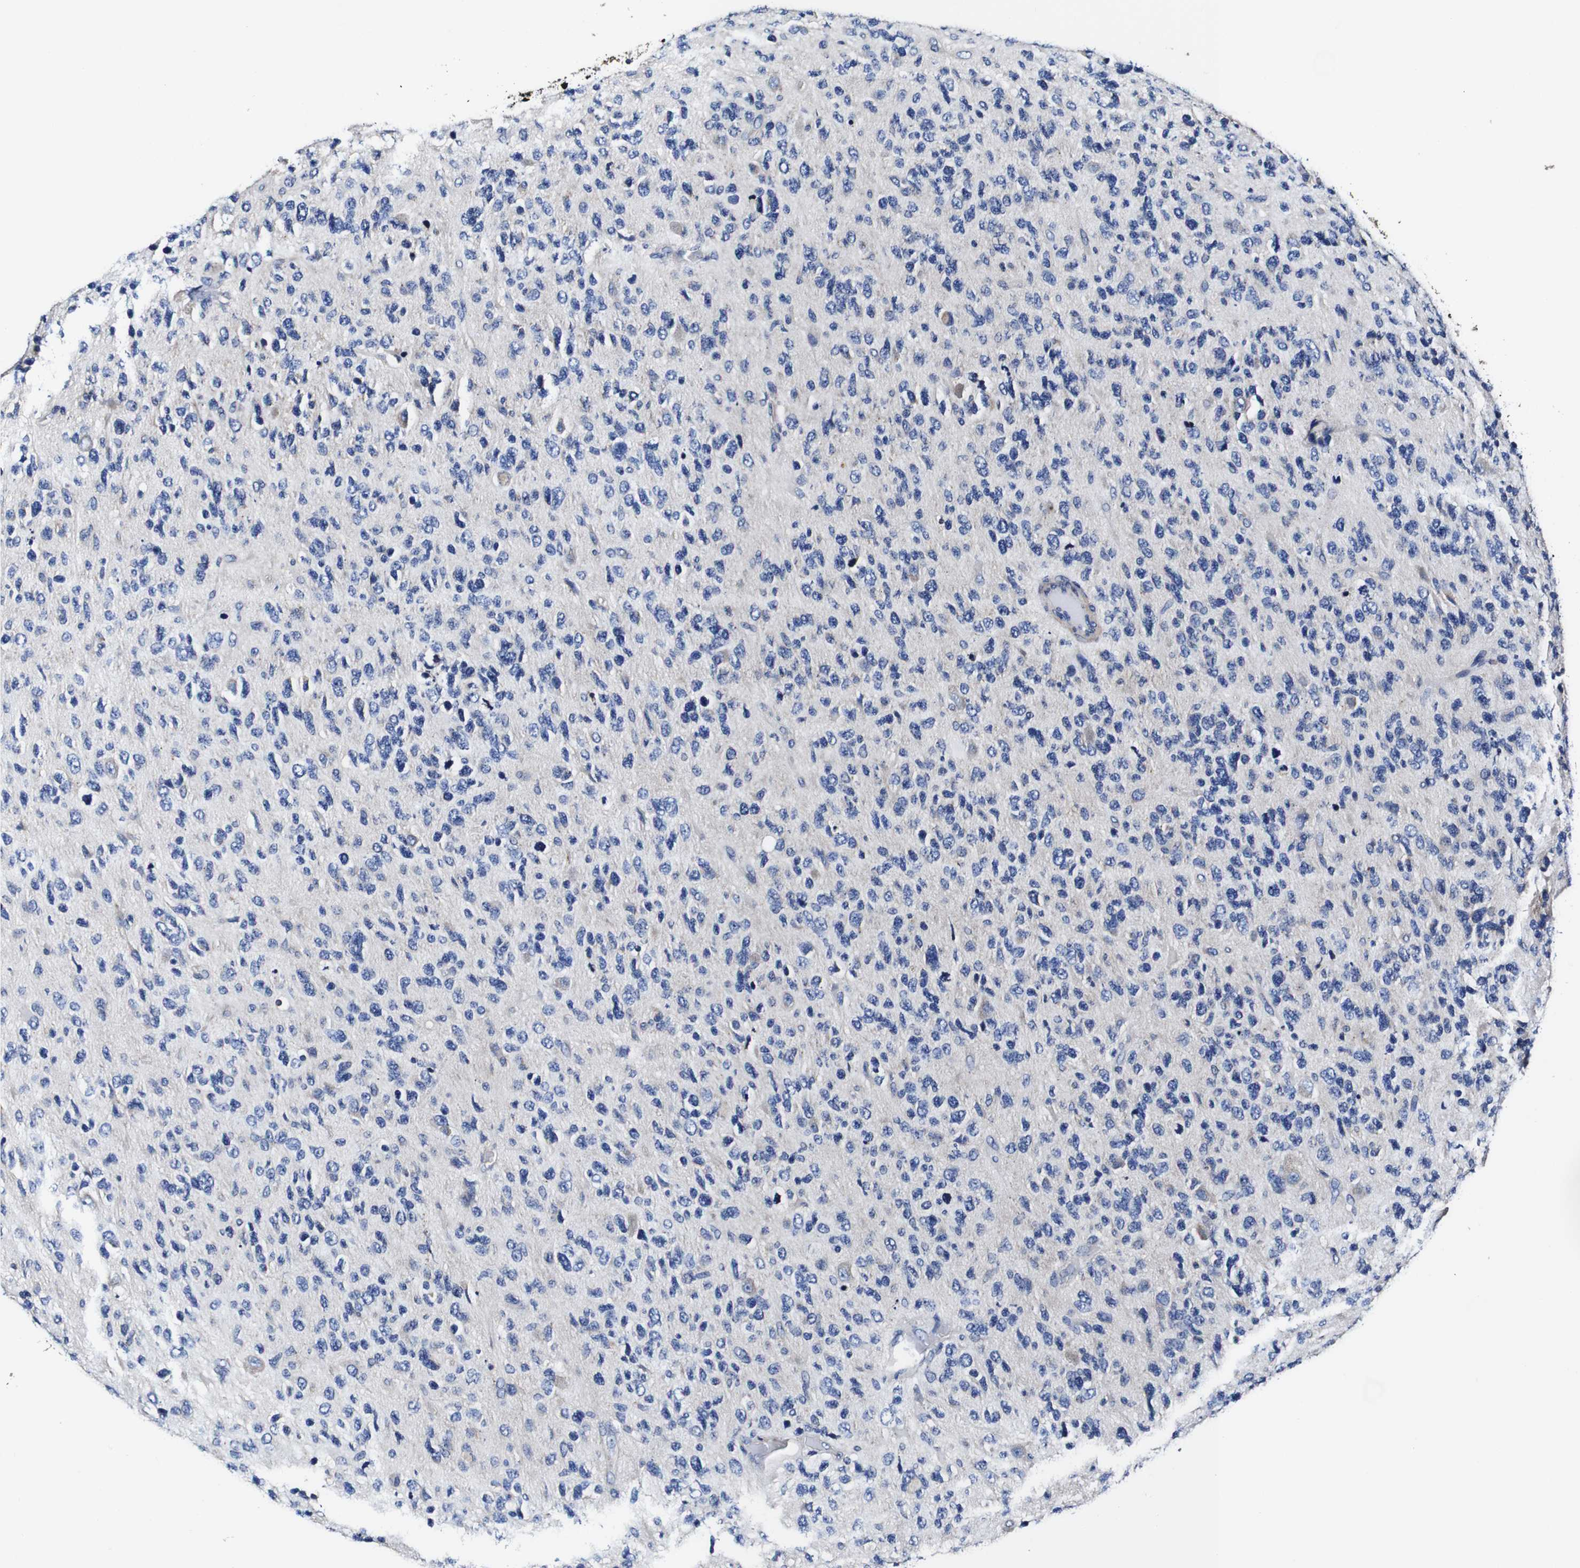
{"staining": {"intensity": "negative", "quantity": "none", "location": "none"}, "tissue": "glioma", "cell_type": "Tumor cells", "image_type": "cancer", "snomed": [{"axis": "morphology", "description": "Glioma, malignant, High grade"}, {"axis": "topography", "description": "Brain"}], "caption": "An image of malignant glioma (high-grade) stained for a protein reveals no brown staining in tumor cells.", "gene": "PDCD6IP", "patient": {"sex": "female", "age": 58}}